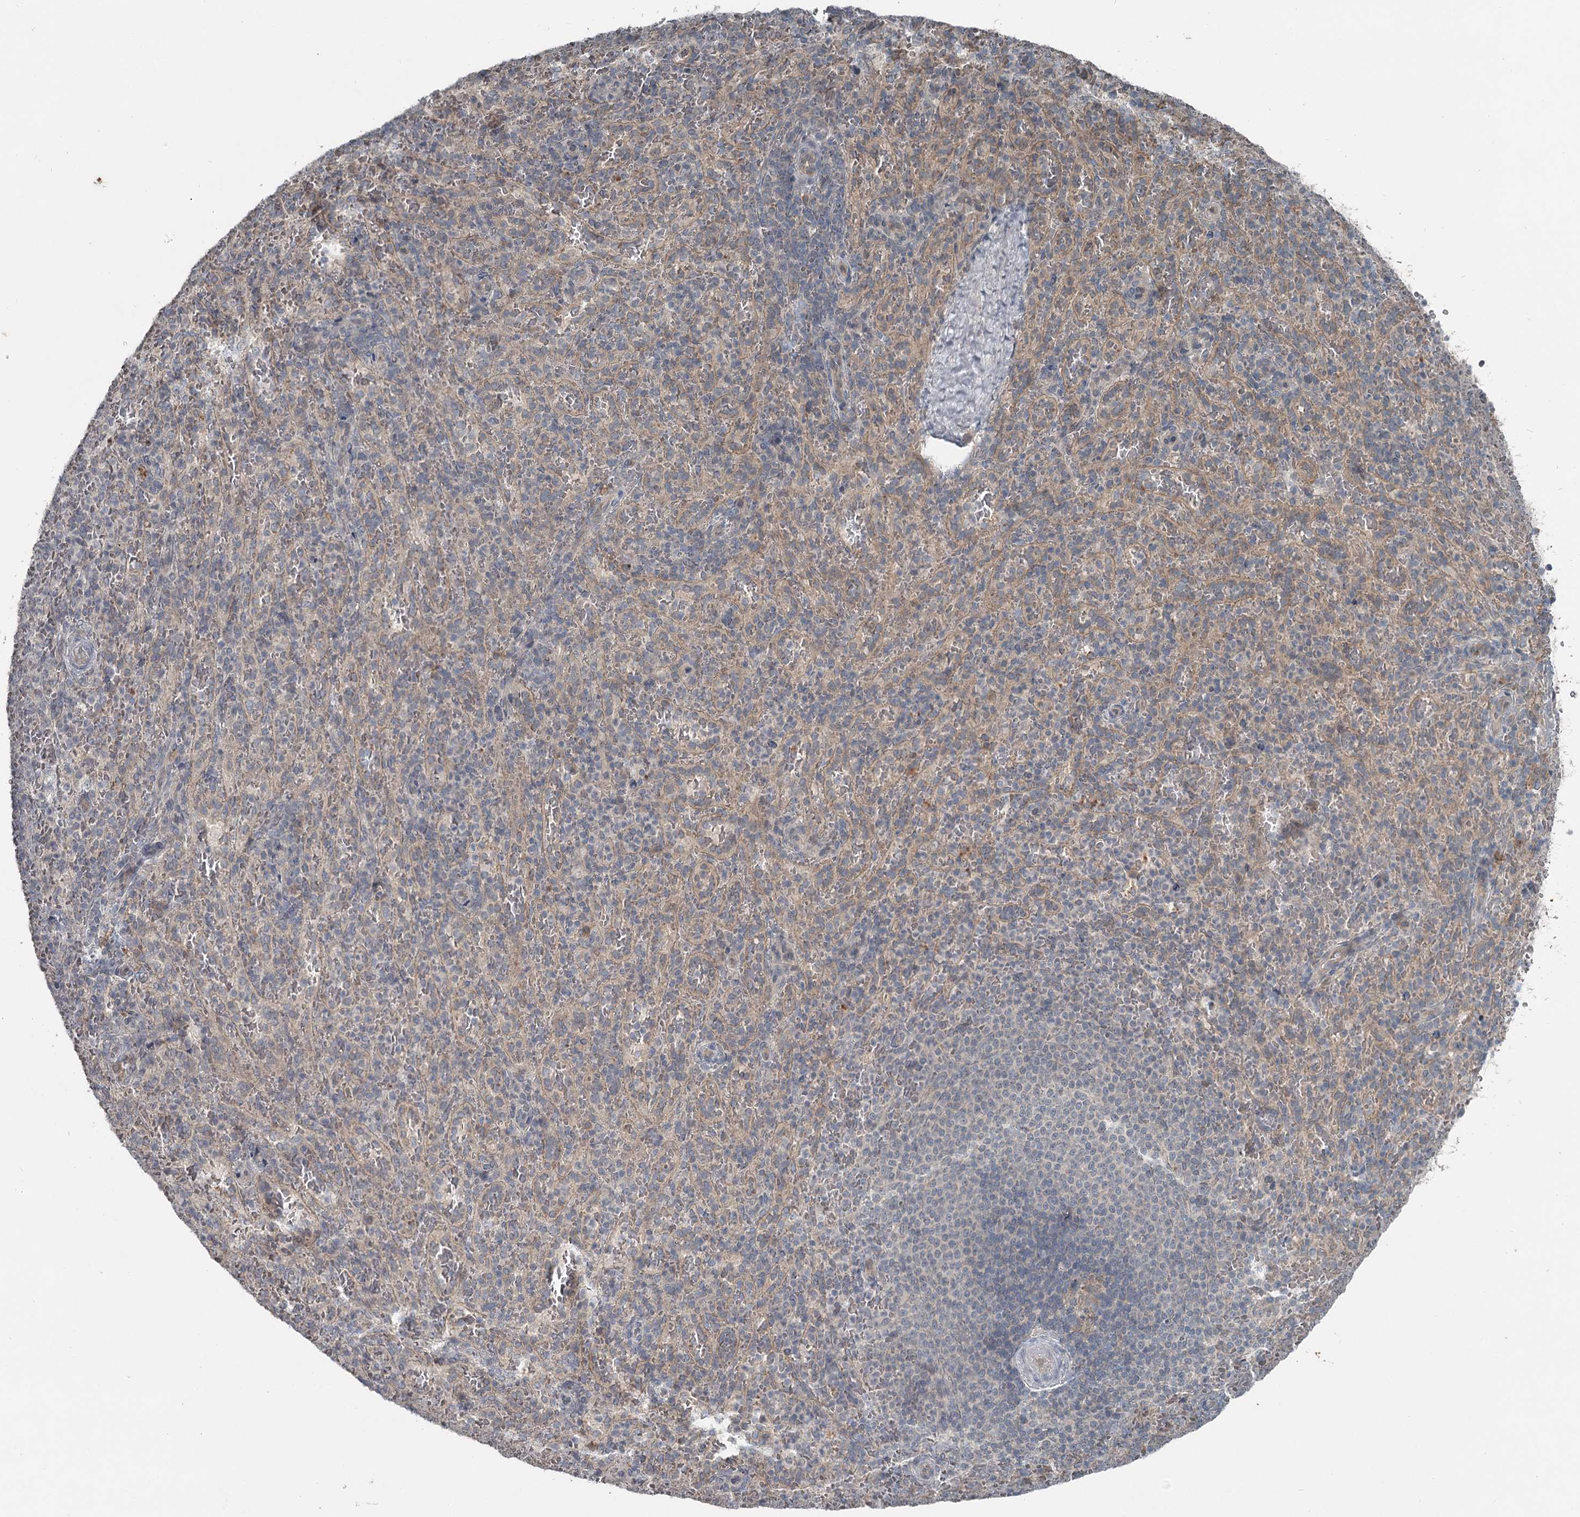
{"staining": {"intensity": "negative", "quantity": "none", "location": "none"}, "tissue": "spleen", "cell_type": "Cells in red pulp", "image_type": "normal", "snomed": [{"axis": "morphology", "description": "Normal tissue, NOS"}, {"axis": "topography", "description": "Spleen"}], "caption": "Immunohistochemistry (IHC) of unremarkable spleen shows no positivity in cells in red pulp.", "gene": "SLC39A8", "patient": {"sex": "female", "age": 21}}